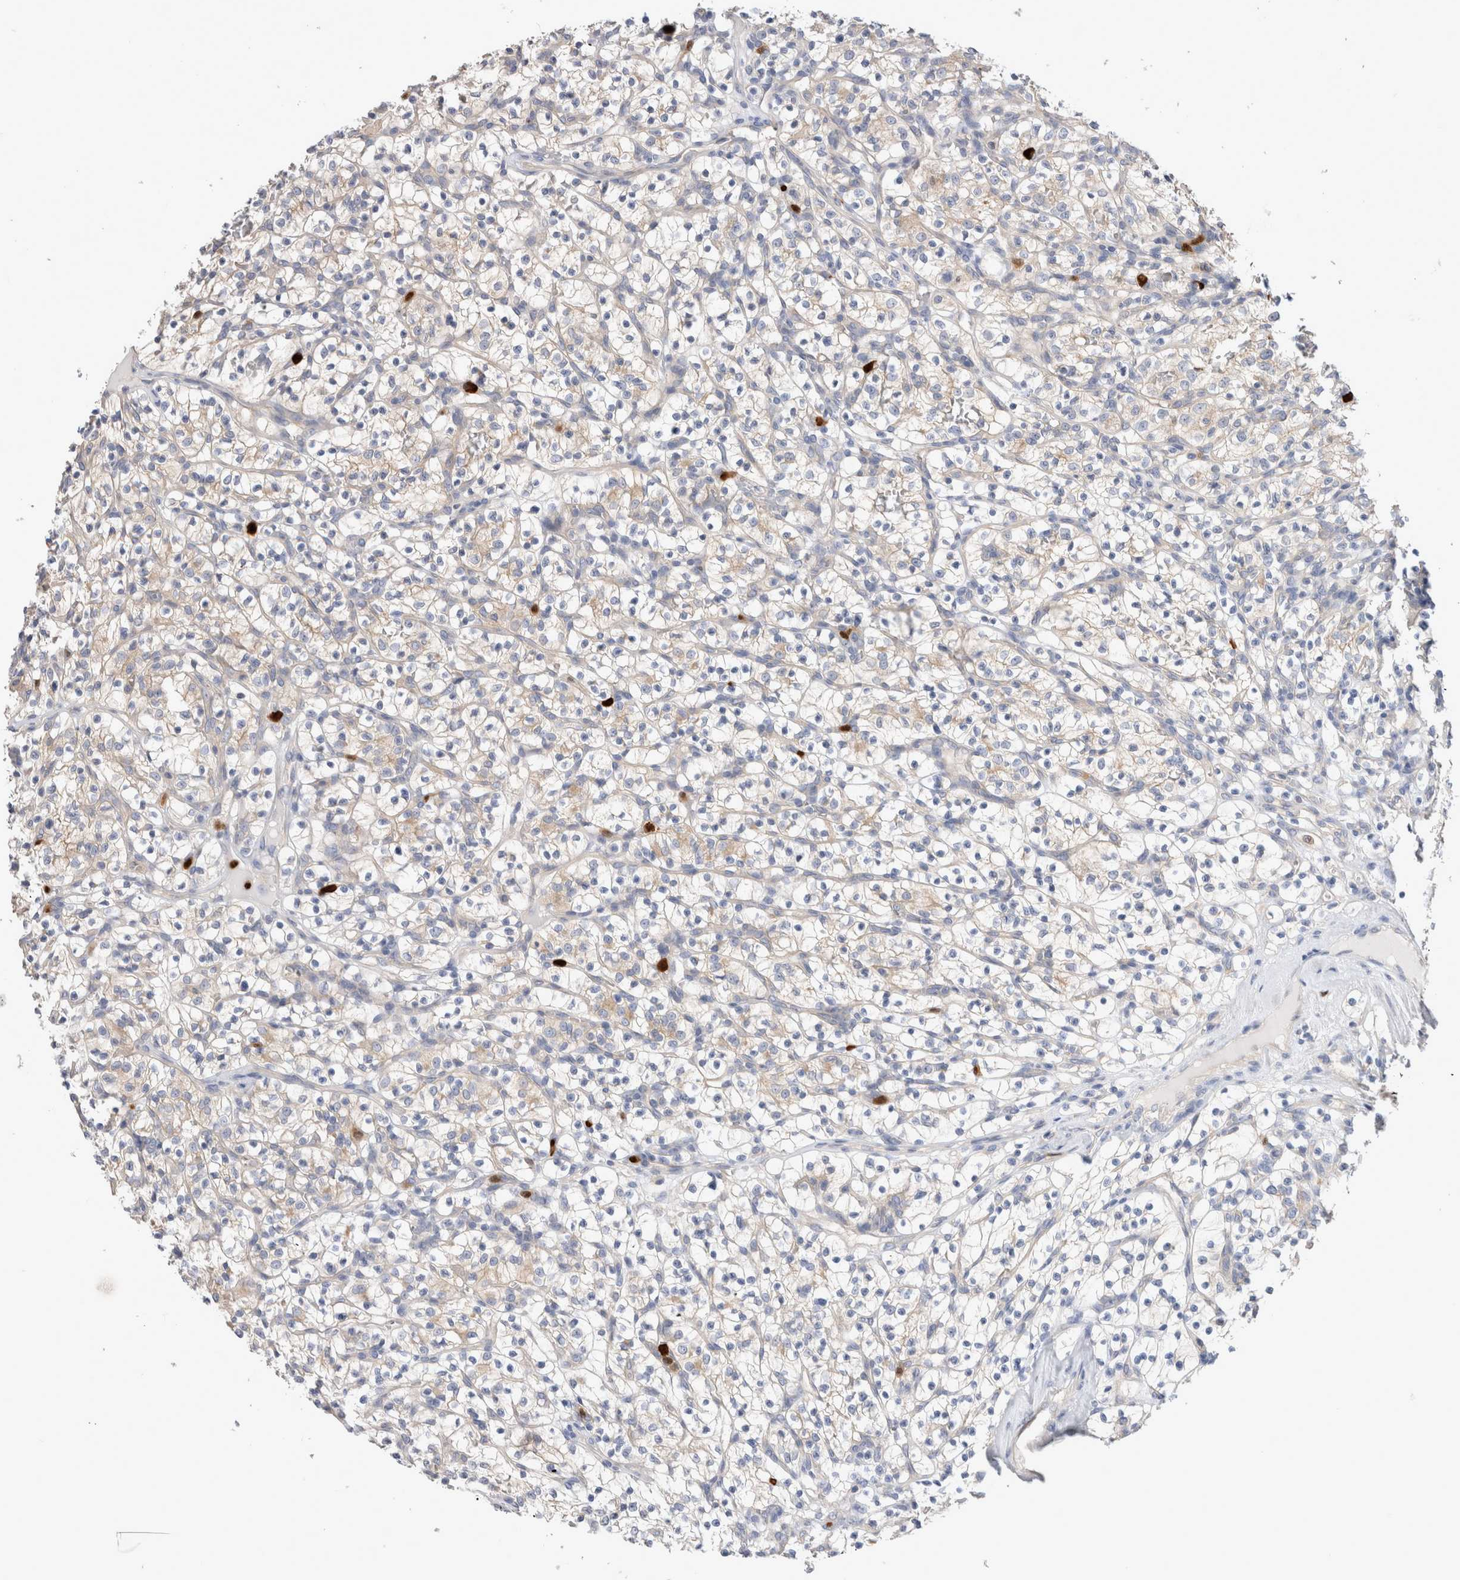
{"staining": {"intensity": "negative", "quantity": "none", "location": "none"}, "tissue": "renal cancer", "cell_type": "Tumor cells", "image_type": "cancer", "snomed": [{"axis": "morphology", "description": "Adenocarcinoma, NOS"}, {"axis": "topography", "description": "Kidney"}], "caption": "The IHC micrograph has no significant staining in tumor cells of renal adenocarcinoma tissue.", "gene": "NXT2", "patient": {"sex": "female", "age": 57}}